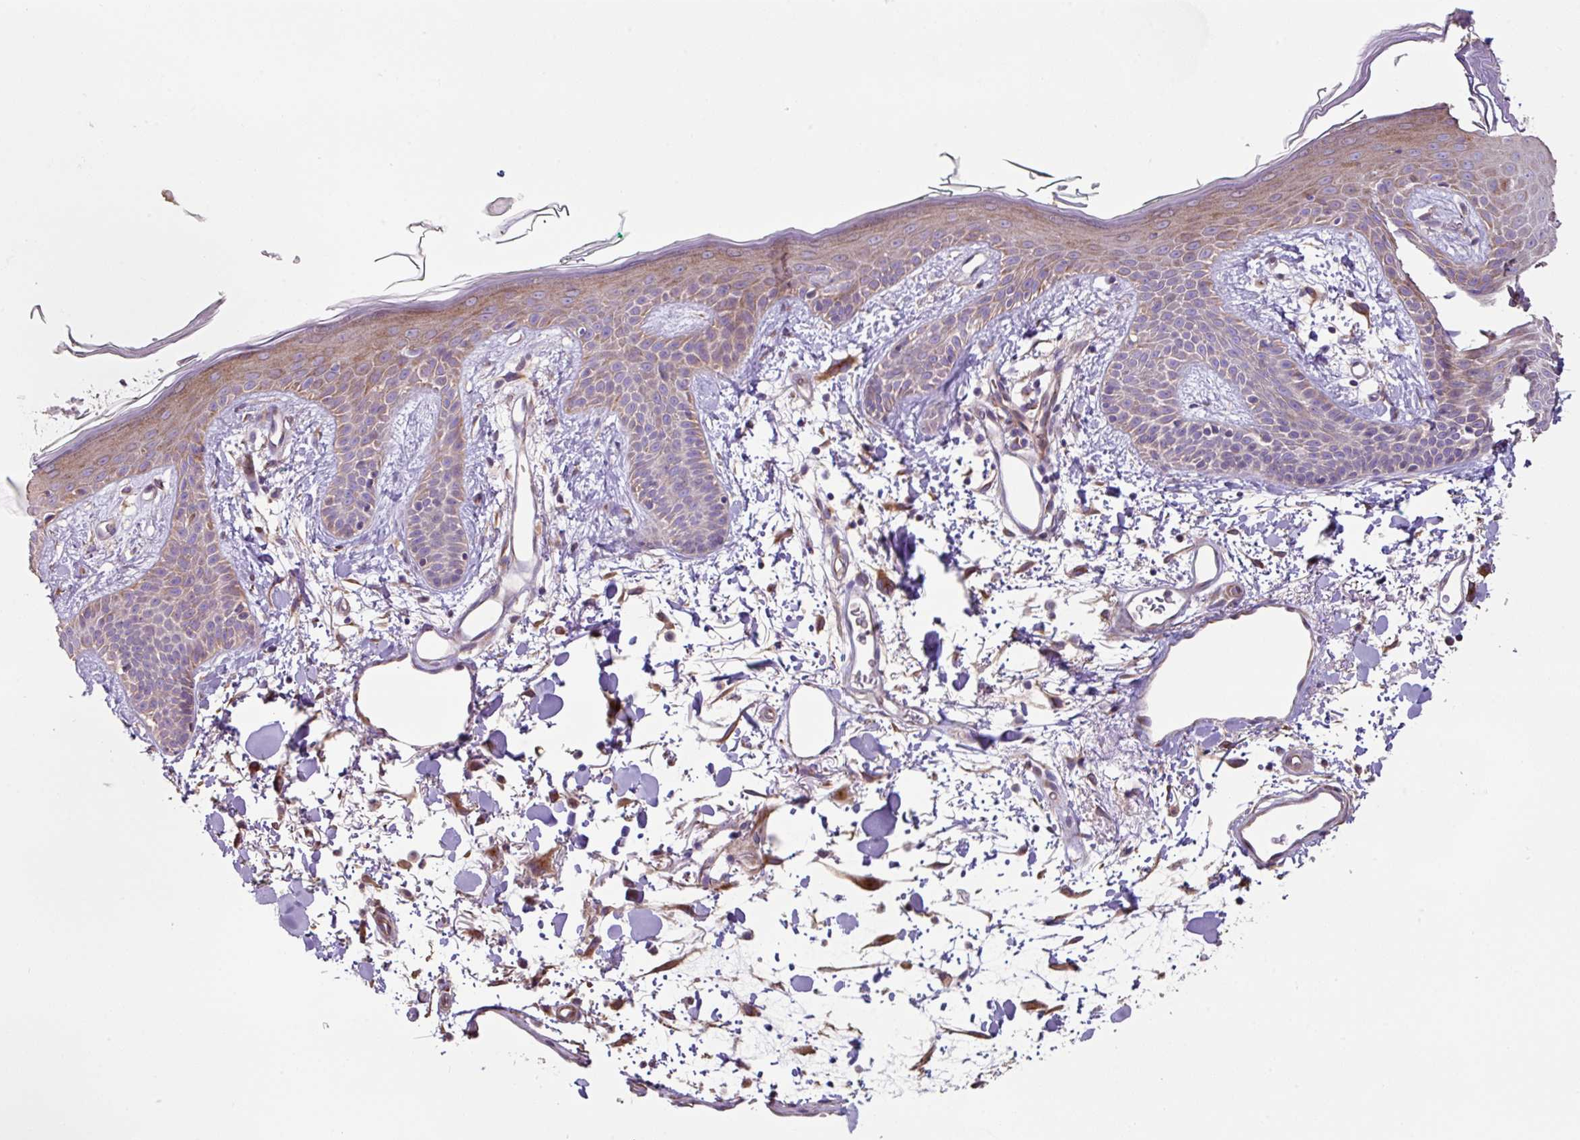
{"staining": {"intensity": "negative", "quantity": "none", "location": "none"}, "tissue": "skin", "cell_type": "Fibroblasts", "image_type": "normal", "snomed": [{"axis": "morphology", "description": "Normal tissue, NOS"}, {"axis": "topography", "description": "Skin"}], "caption": "DAB (3,3'-diaminobenzidine) immunohistochemical staining of normal human skin shows no significant staining in fibroblasts. The staining was performed using DAB (3,3'-diaminobenzidine) to visualize the protein expression in brown, while the nuclei were stained in blue with hematoxylin (Magnification: 20x).", "gene": "MRRF", "patient": {"sex": "male", "age": 79}}